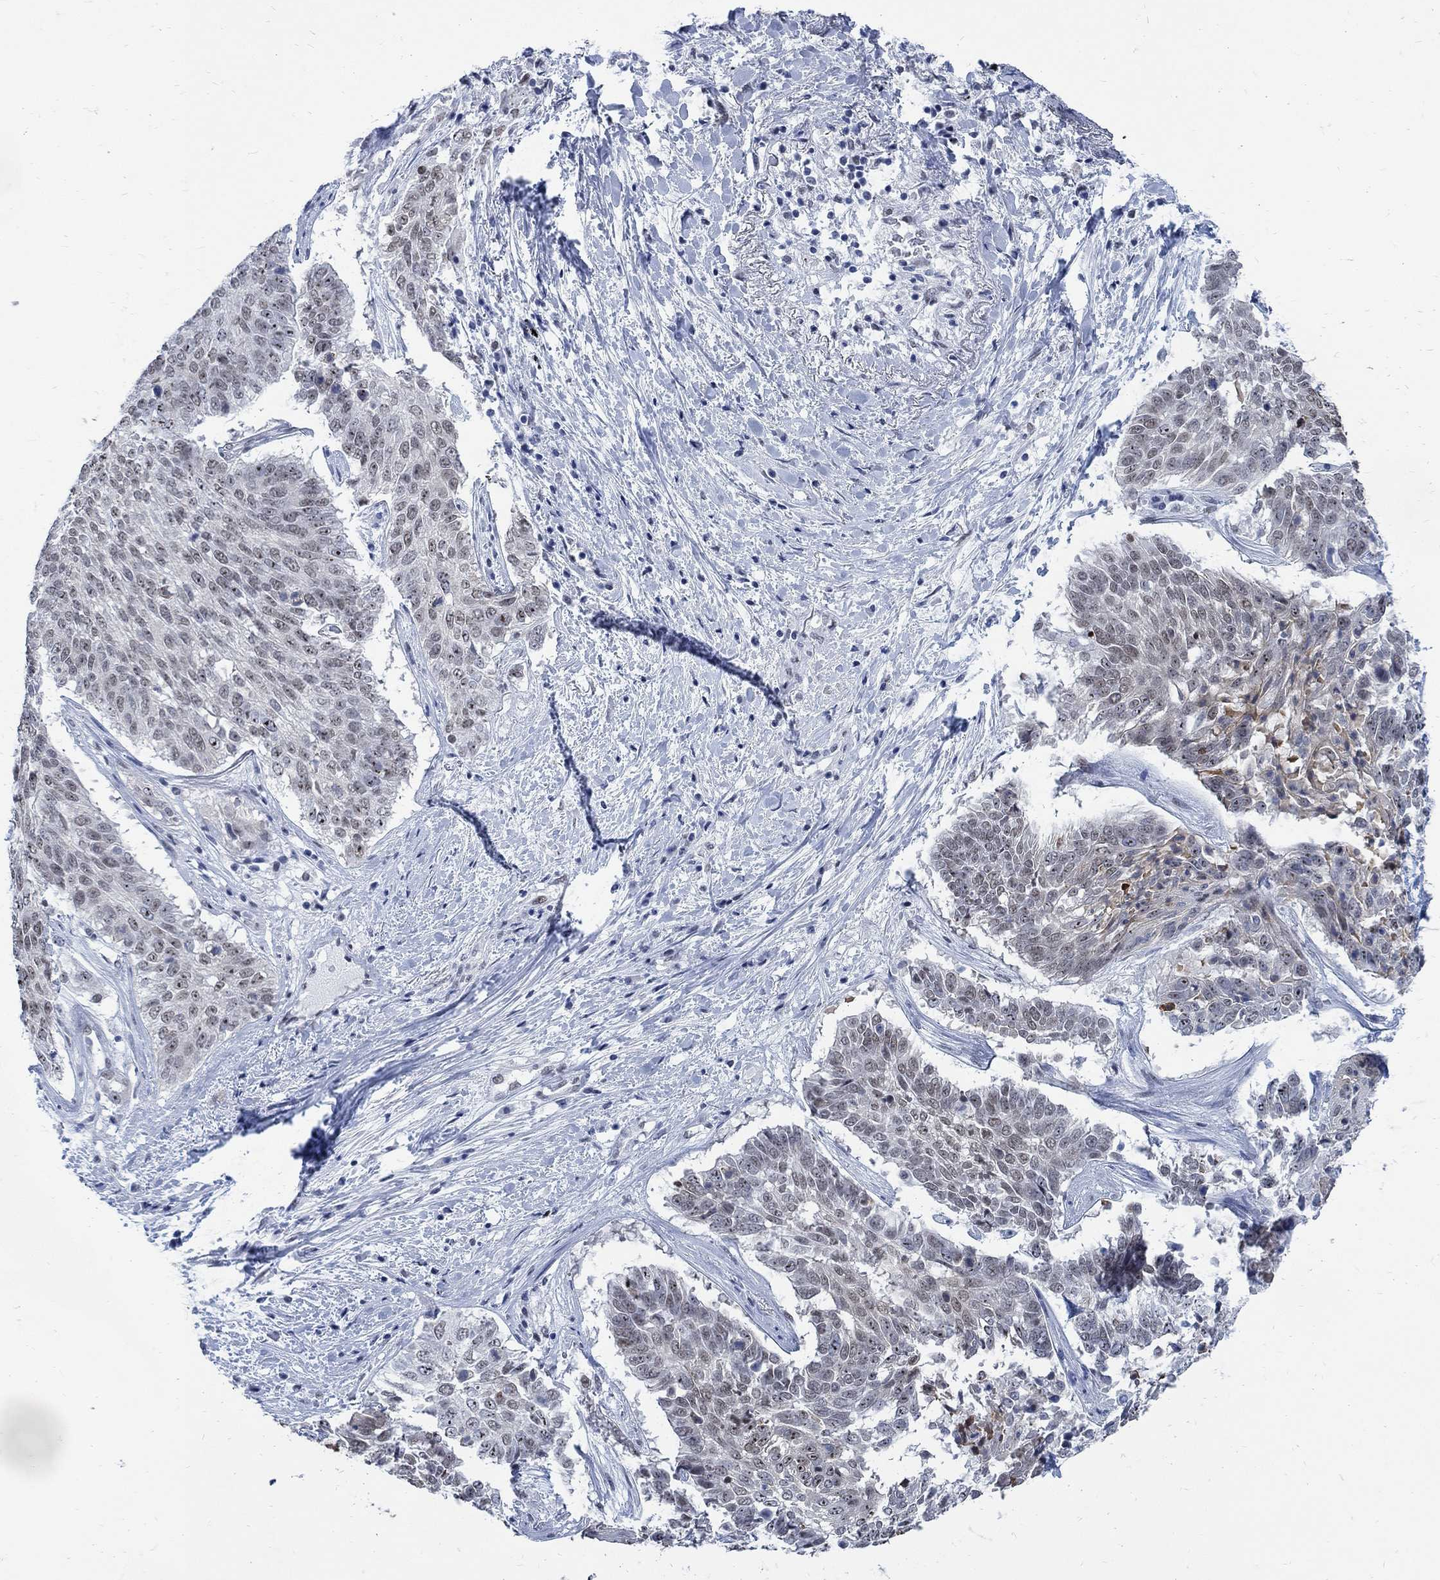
{"staining": {"intensity": "weak", "quantity": "<25%", "location": "nuclear"}, "tissue": "lung cancer", "cell_type": "Tumor cells", "image_type": "cancer", "snomed": [{"axis": "morphology", "description": "Squamous cell carcinoma, NOS"}, {"axis": "topography", "description": "Lung"}], "caption": "DAB (3,3'-diaminobenzidine) immunohistochemical staining of lung cancer demonstrates no significant positivity in tumor cells.", "gene": "DLK1", "patient": {"sex": "male", "age": 64}}